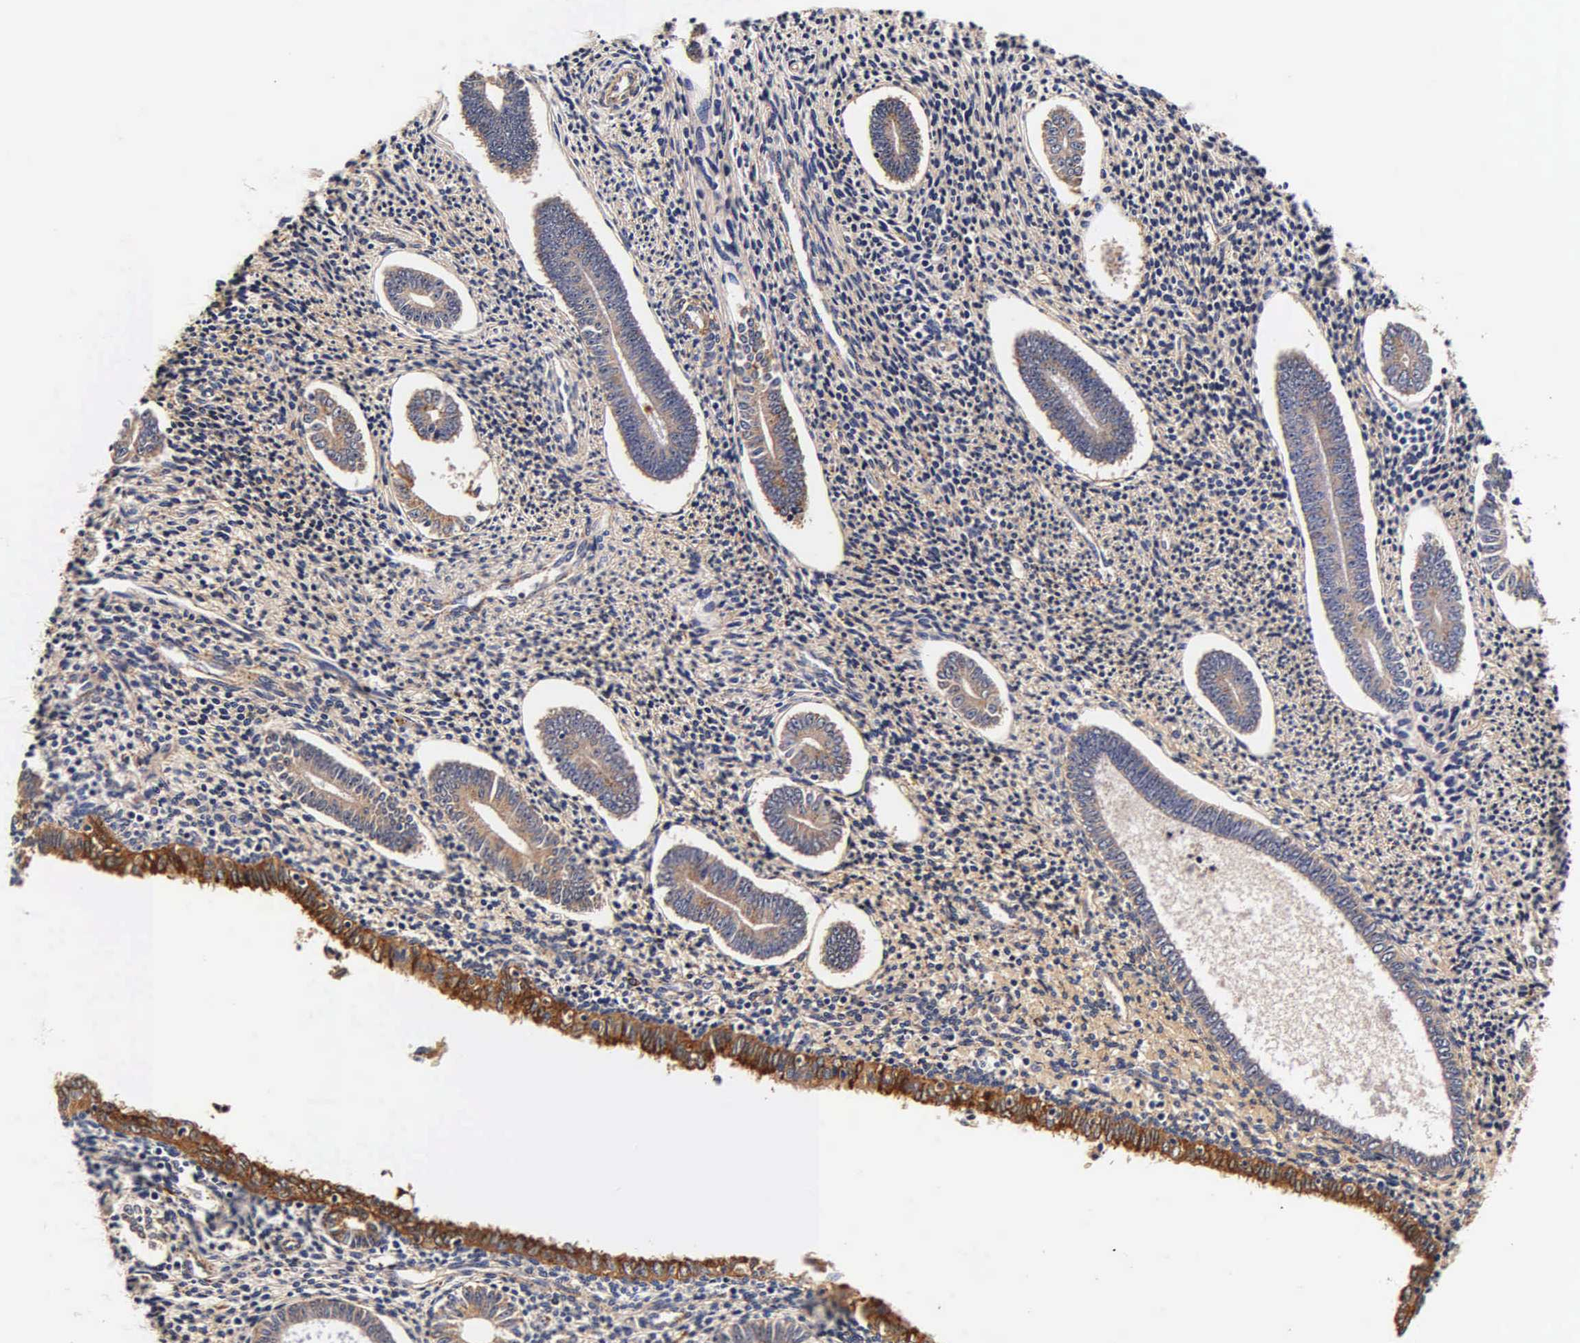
{"staining": {"intensity": "weak", "quantity": "25%-75%", "location": "cytoplasmic/membranous"}, "tissue": "endometrium", "cell_type": "Cells in endometrial stroma", "image_type": "normal", "snomed": [{"axis": "morphology", "description": "Normal tissue, NOS"}, {"axis": "topography", "description": "Endometrium"}], "caption": "Immunohistochemical staining of normal endometrium reveals 25%-75% levels of weak cytoplasmic/membranous protein positivity in approximately 25%-75% of cells in endometrial stroma.", "gene": "CTSB", "patient": {"sex": "female", "age": 52}}